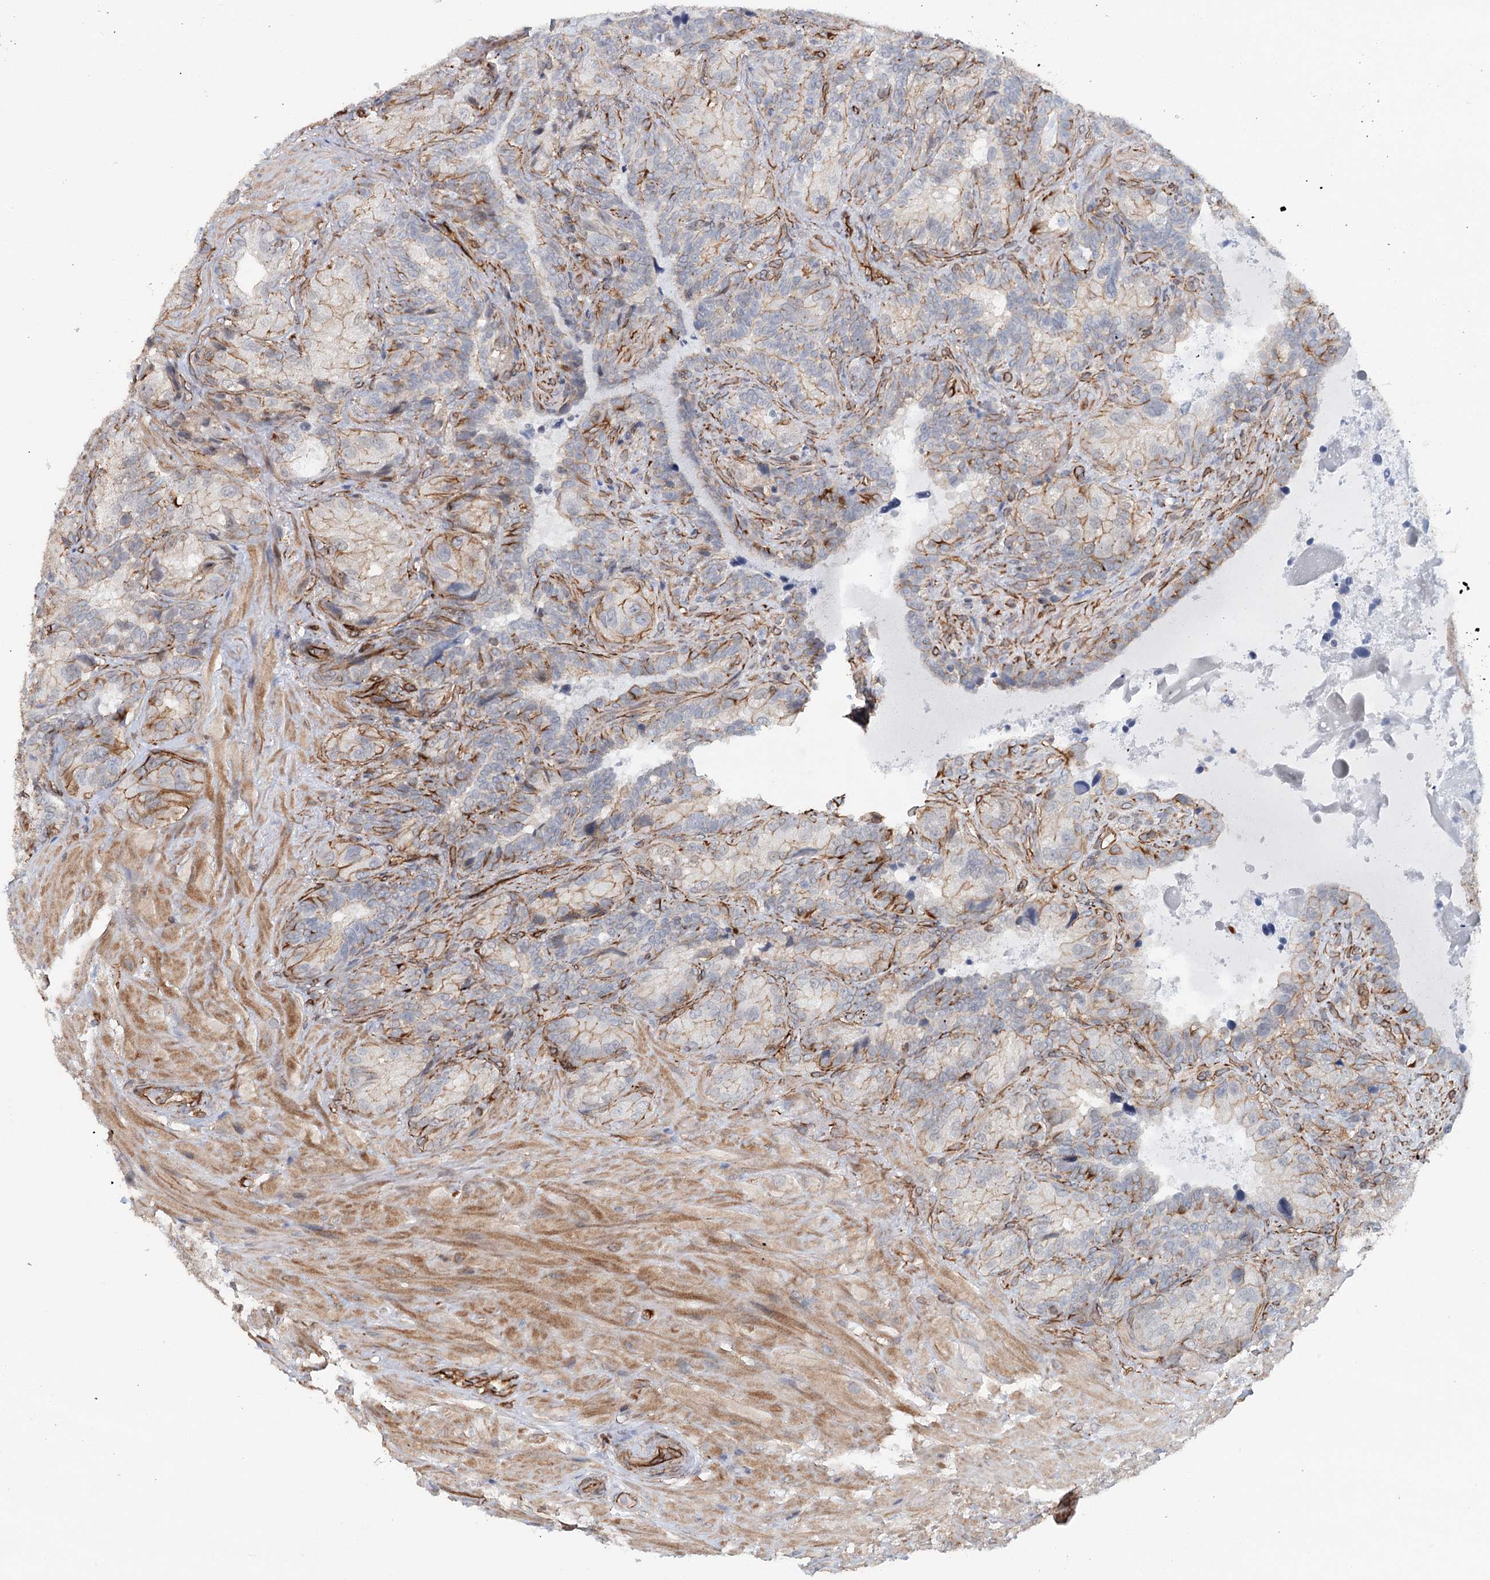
{"staining": {"intensity": "weak", "quantity": "<25%", "location": "cytoplasmic/membranous"}, "tissue": "seminal vesicle", "cell_type": "Glandular cells", "image_type": "normal", "snomed": [{"axis": "morphology", "description": "Normal tissue, NOS"}, {"axis": "topography", "description": "Seminal veicle"}, {"axis": "topography", "description": "Peripheral nerve tissue"}], "caption": "An IHC image of normal seminal vesicle is shown. There is no staining in glandular cells of seminal vesicle. Brightfield microscopy of IHC stained with DAB (3,3'-diaminobenzidine) (brown) and hematoxylin (blue), captured at high magnification.", "gene": "SYNPO", "patient": {"sex": "male", "age": 67}}